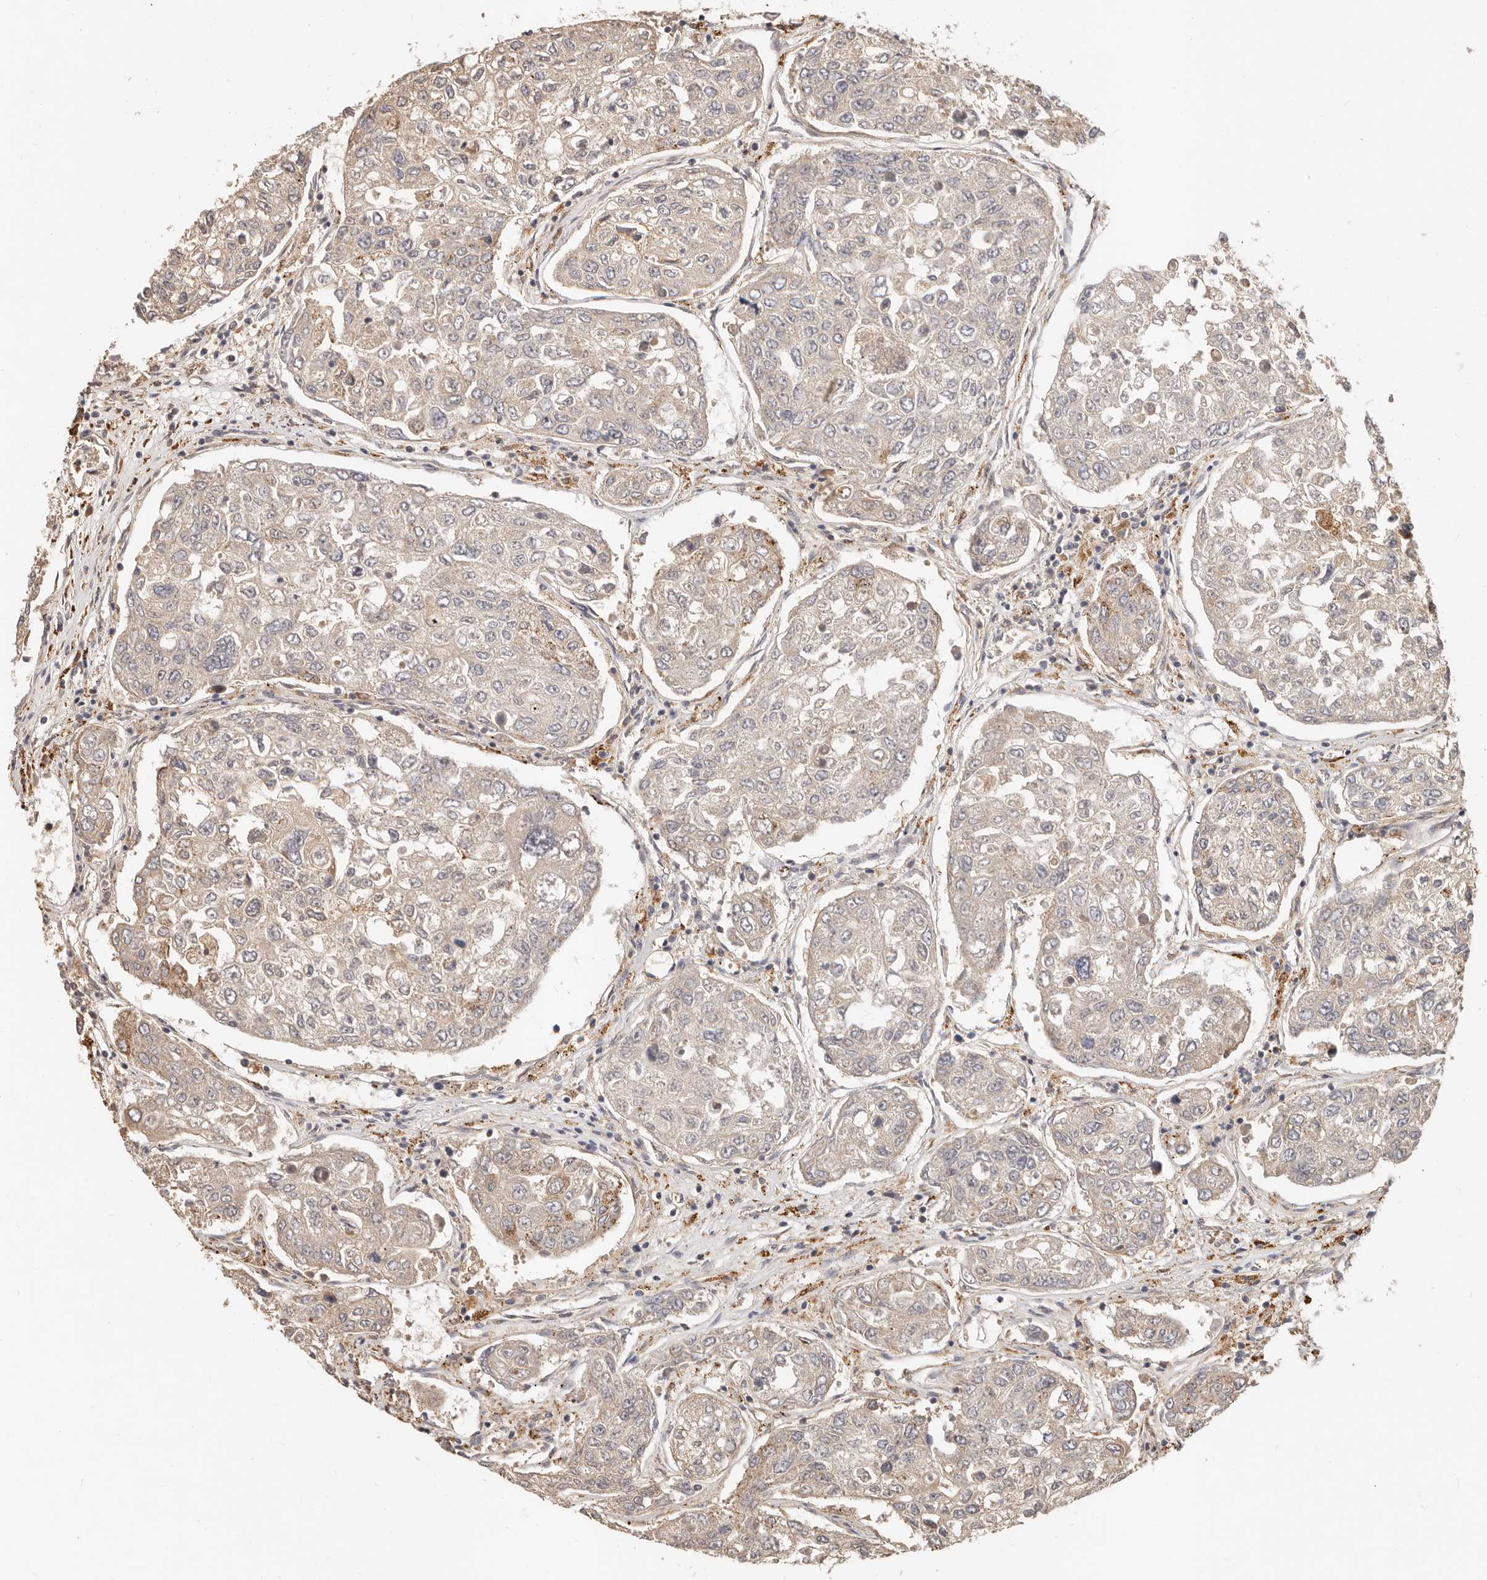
{"staining": {"intensity": "negative", "quantity": "none", "location": "none"}, "tissue": "urothelial cancer", "cell_type": "Tumor cells", "image_type": "cancer", "snomed": [{"axis": "morphology", "description": "Urothelial carcinoma, High grade"}, {"axis": "topography", "description": "Lymph node"}, {"axis": "topography", "description": "Urinary bladder"}], "caption": "This is a image of immunohistochemistry staining of urothelial cancer, which shows no staining in tumor cells. (Stains: DAB immunohistochemistry (IHC) with hematoxylin counter stain, Microscopy: brightfield microscopy at high magnification).", "gene": "ZRANB1", "patient": {"sex": "male", "age": 51}}